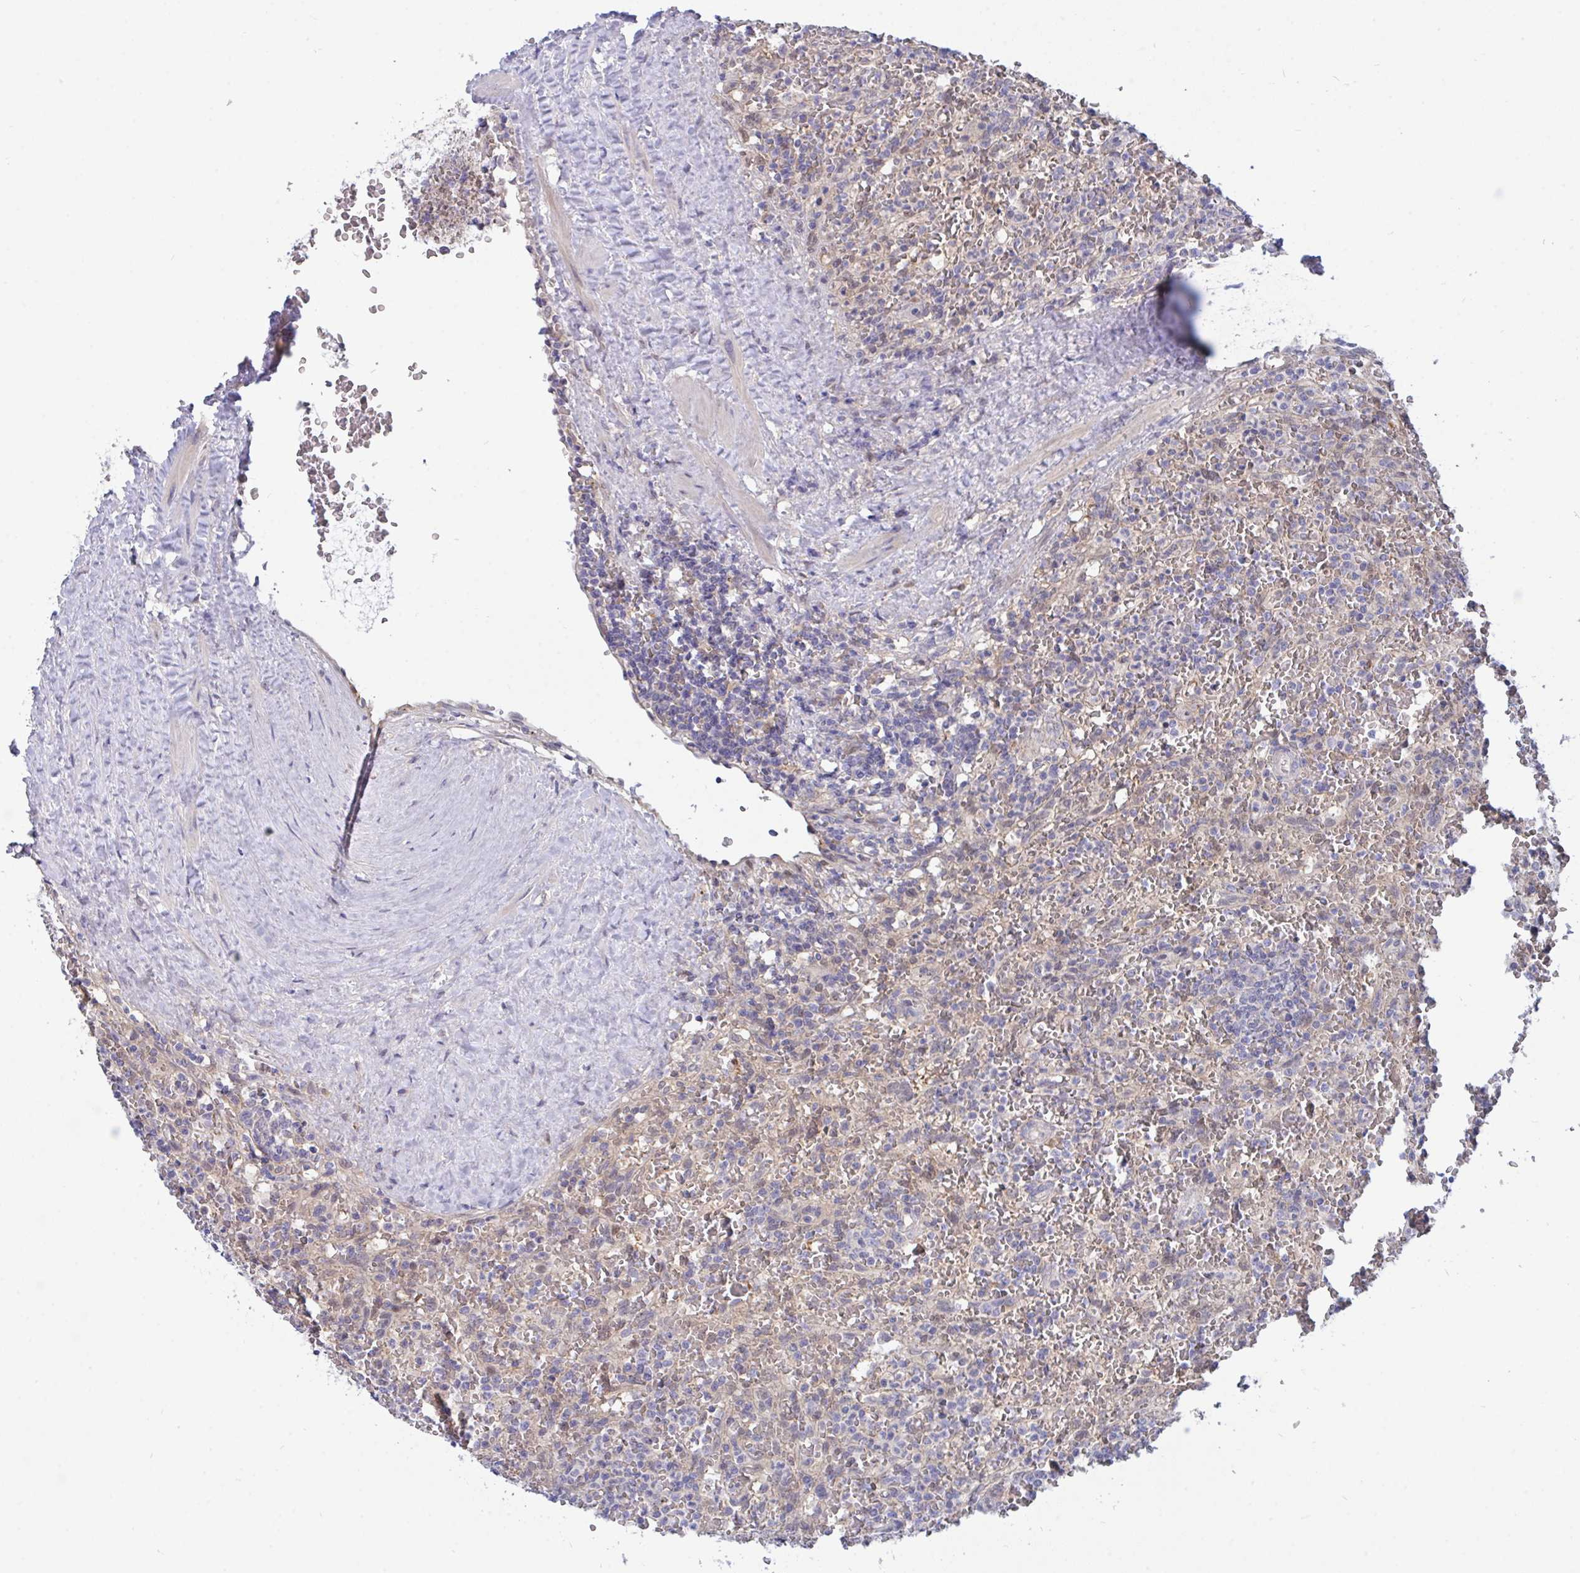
{"staining": {"intensity": "negative", "quantity": "none", "location": "none"}, "tissue": "lymphoma", "cell_type": "Tumor cells", "image_type": "cancer", "snomed": [{"axis": "morphology", "description": "Malignant lymphoma, non-Hodgkin's type, Low grade"}, {"axis": "topography", "description": "Spleen"}], "caption": "Lymphoma was stained to show a protein in brown. There is no significant positivity in tumor cells.", "gene": "L3HYPDH", "patient": {"sex": "female", "age": 64}}